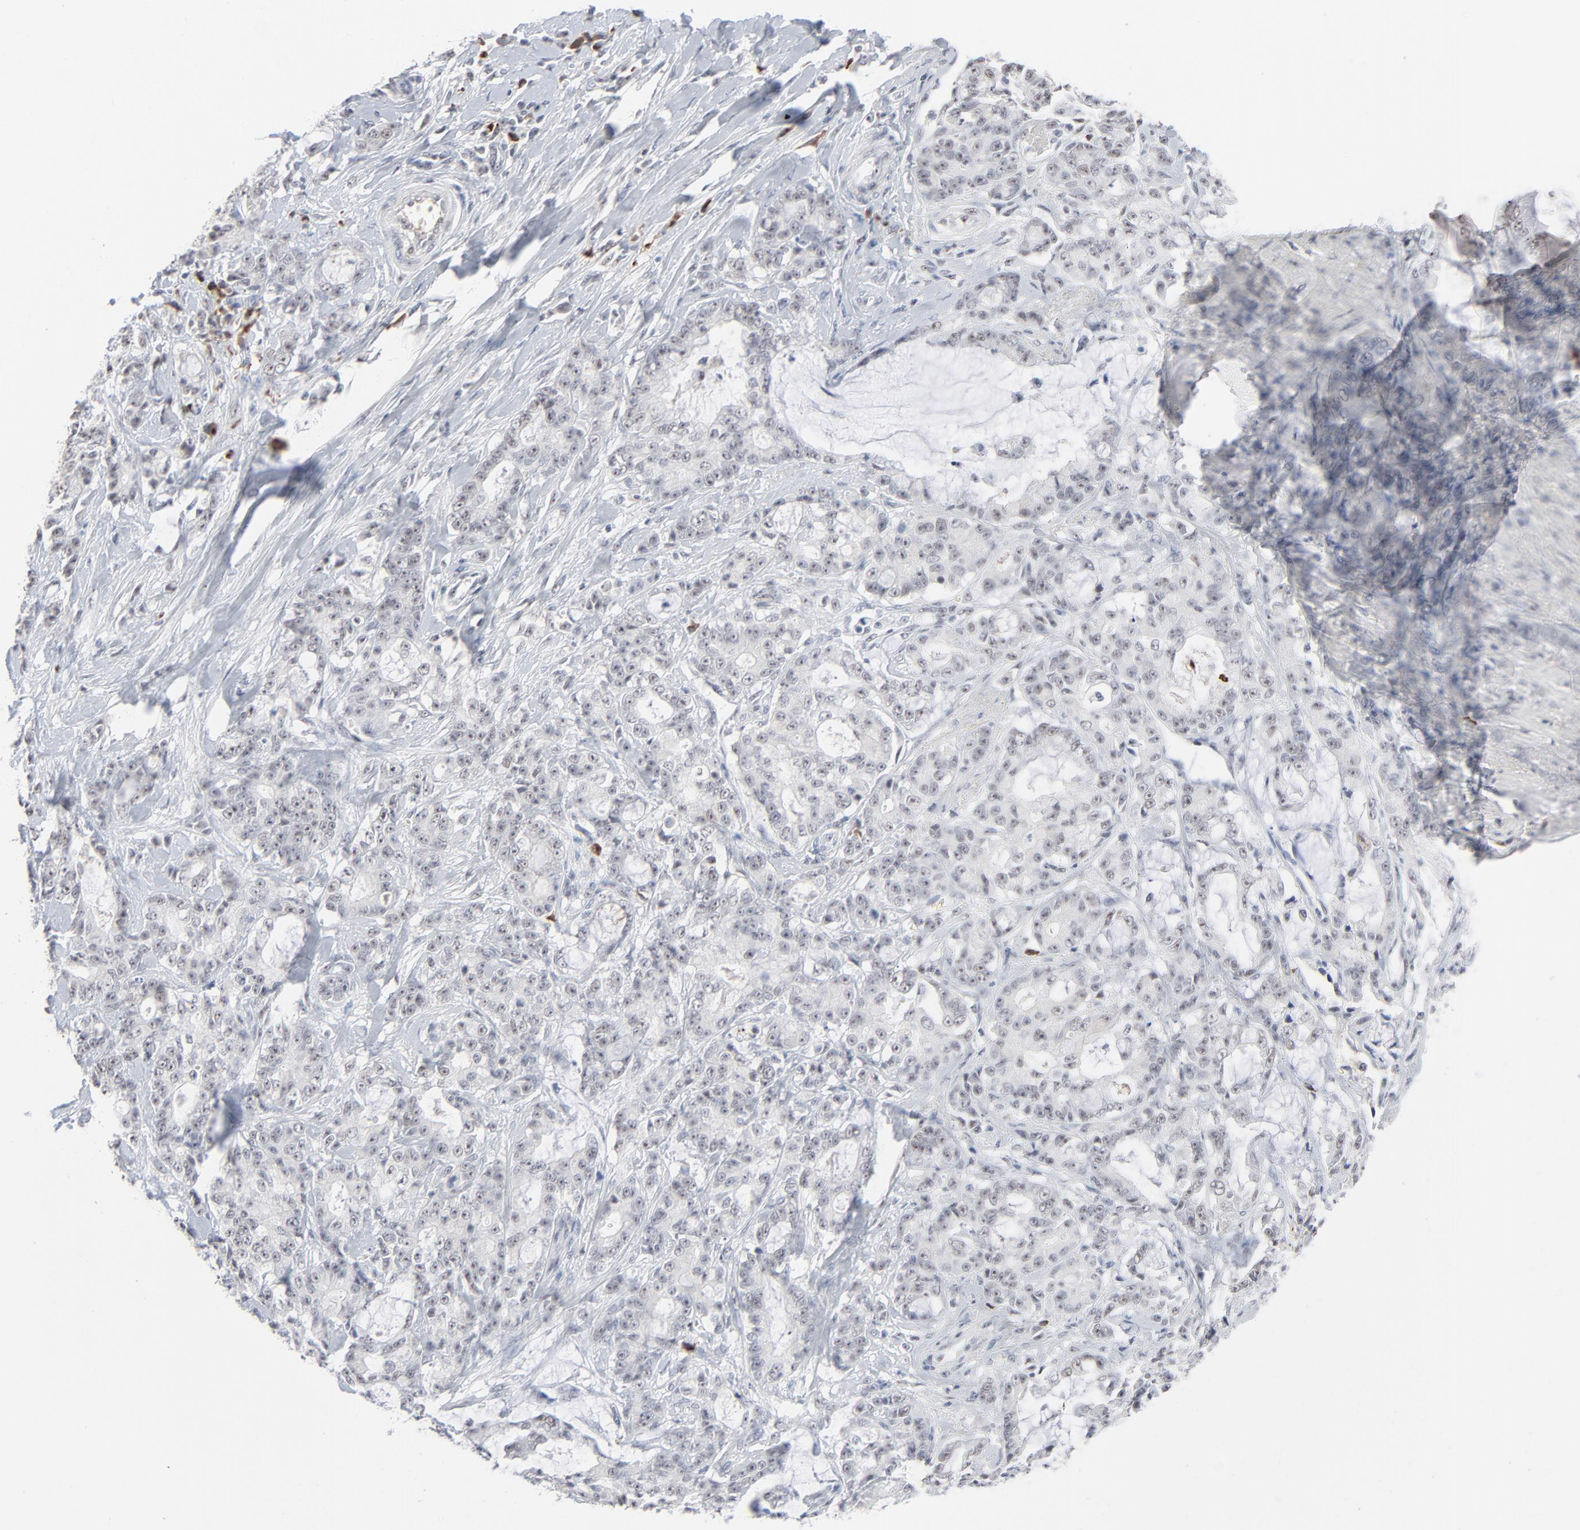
{"staining": {"intensity": "weak", "quantity": "<25%", "location": "nuclear"}, "tissue": "pancreatic cancer", "cell_type": "Tumor cells", "image_type": "cancer", "snomed": [{"axis": "morphology", "description": "Adenocarcinoma, NOS"}, {"axis": "topography", "description": "Pancreas"}], "caption": "The micrograph demonstrates no staining of tumor cells in pancreatic adenocarcinoma. (Brightfield microscopy of DAB (3,3'-diaminobenzidine) immunohistochemistry at high magnification).", "gene": "MPHOSPH6", "patient": {"sex": "female", "age": 73}}